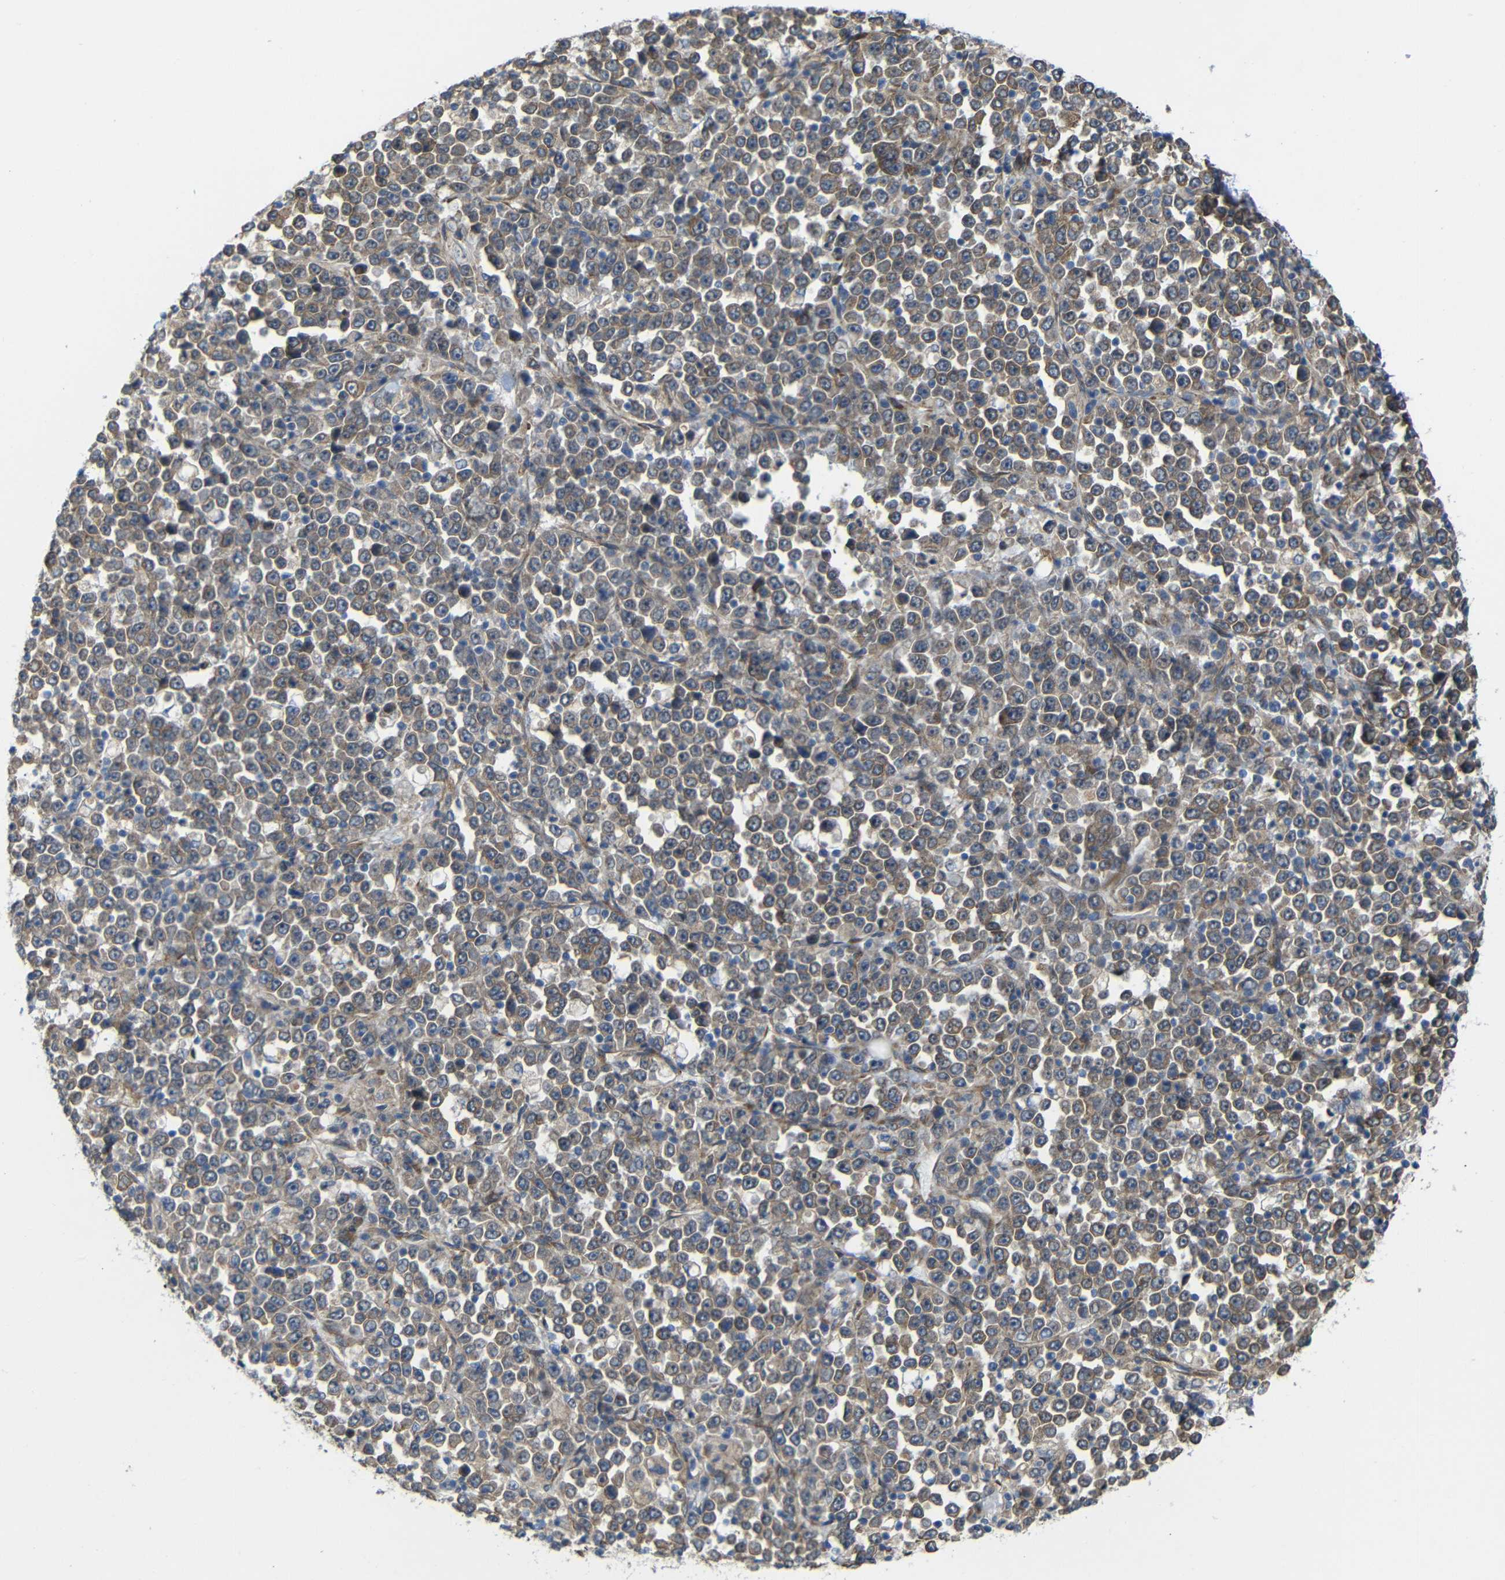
{"staining": {"intensity": "moderate", "quantity": ">75%", "location": "cytoplasmic/membranous"}, "tissue": "stomach cancer", "cell_type": "Tumor cells", "image_type": "cancer", "snomed": [{"axis": "morphology", "description": "Normal tissue, NOS"}, {"axis": "morphology", "description": "Adenocarcinoma, NOS"}, {"axis": "topography", "description": "Stomach, upper"}, {"axis": "topography", "description": "Stomach"}], "caption": "The histopathology image exhibits staining of adenocarcinoma (stomach), revealing moderate cytoplasmic/membranous protein staining (brown color) within tumor cells.", "gene": "P3H2", "patient": {"sex": "male", "age": 59}}